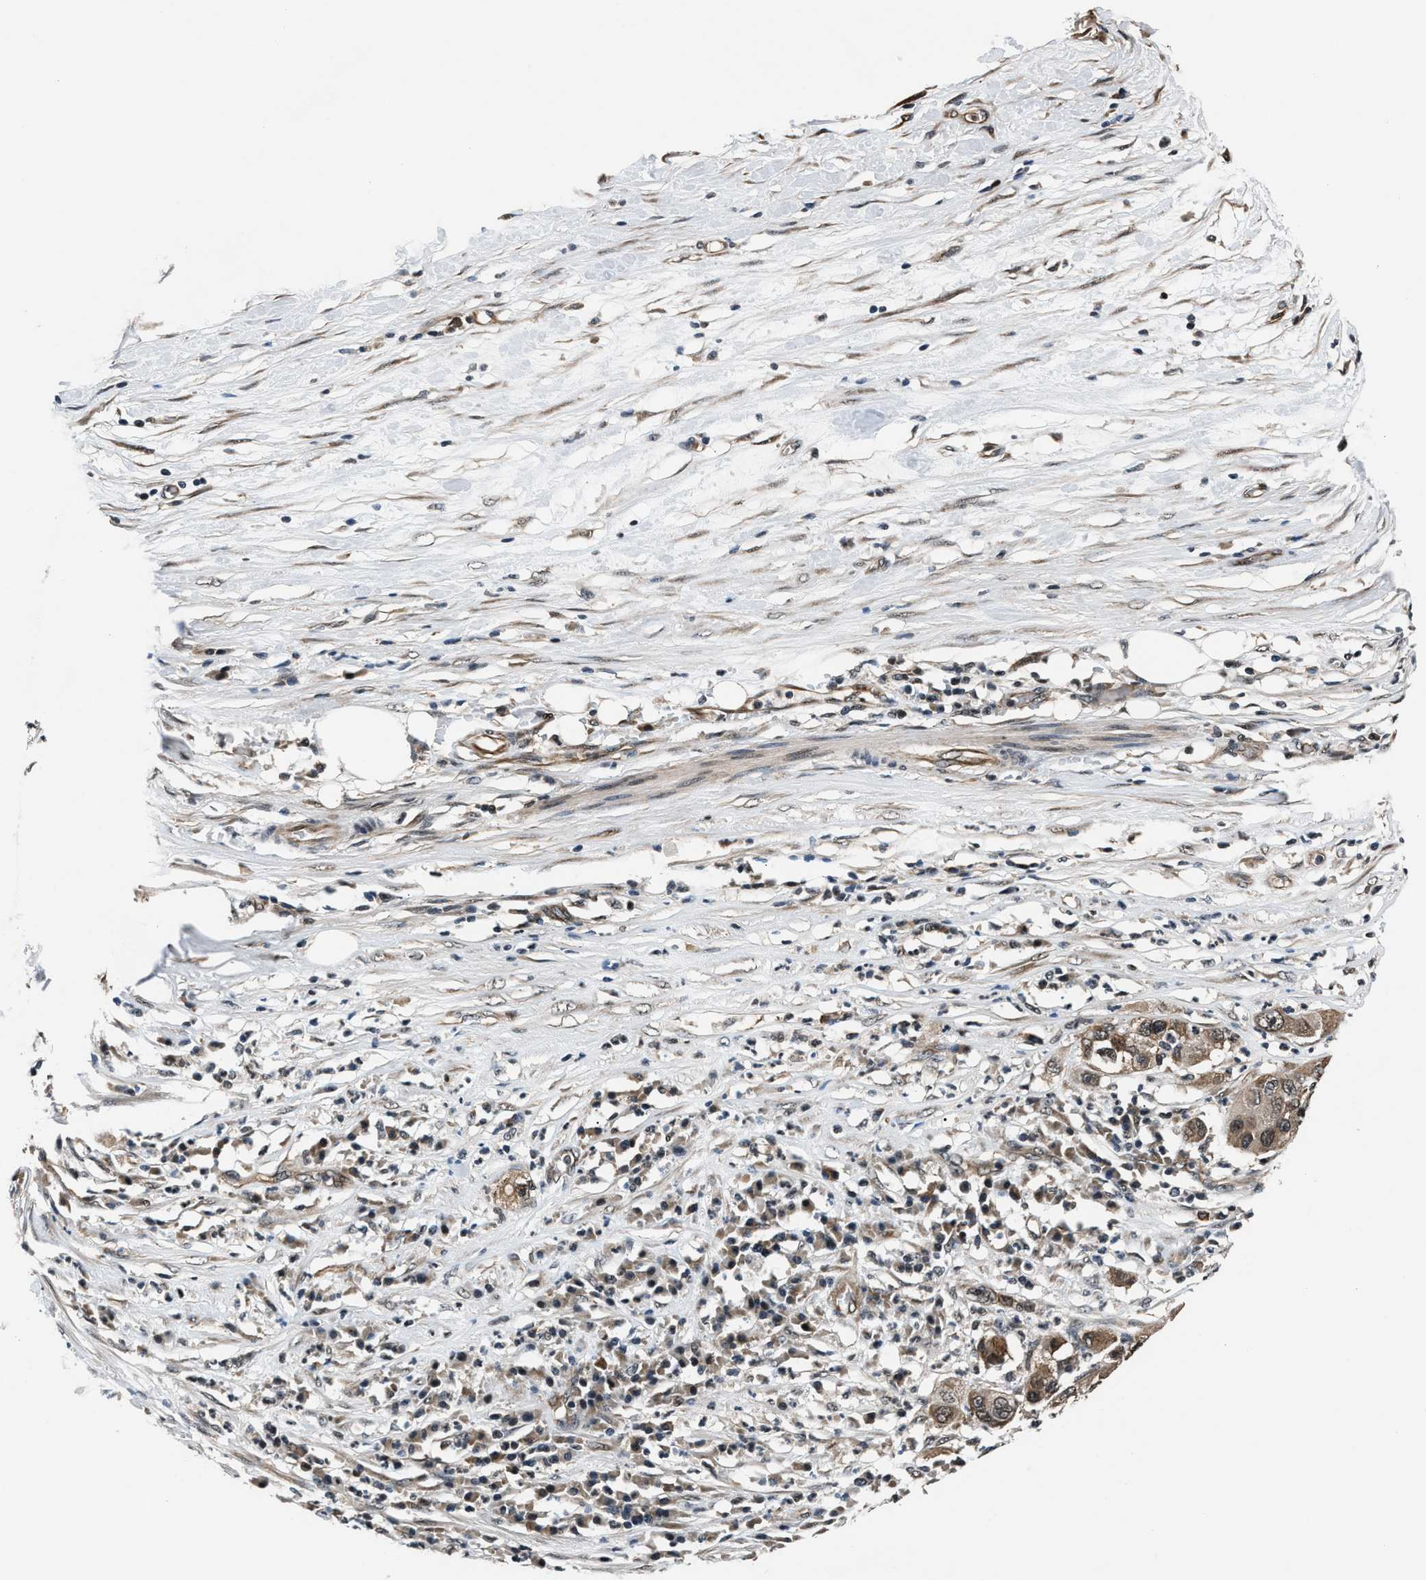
{"staining": {"intensity": "moderate", "quantity": ">75%", "location": "cytoplasmic/membranous,nuclear"}, "tissue": "pancreatic cancer", "cell_type": "Tumor cells", "image_type": "cancer", "snomed": [{"axis": "morphology", "description": "Adenocarcinoma, NOS"}, {"axis": "topography", "description": "Pancreas"}], "caption": "Human pancreatic adenocarcinoma stained with a brown dye shows moderate cytoplasmic/membranous and nuclear positive positivity in approximately >75% of tumor cells.", "gene": "RBM33", "patient": {"sex": "female", "age": 78}}